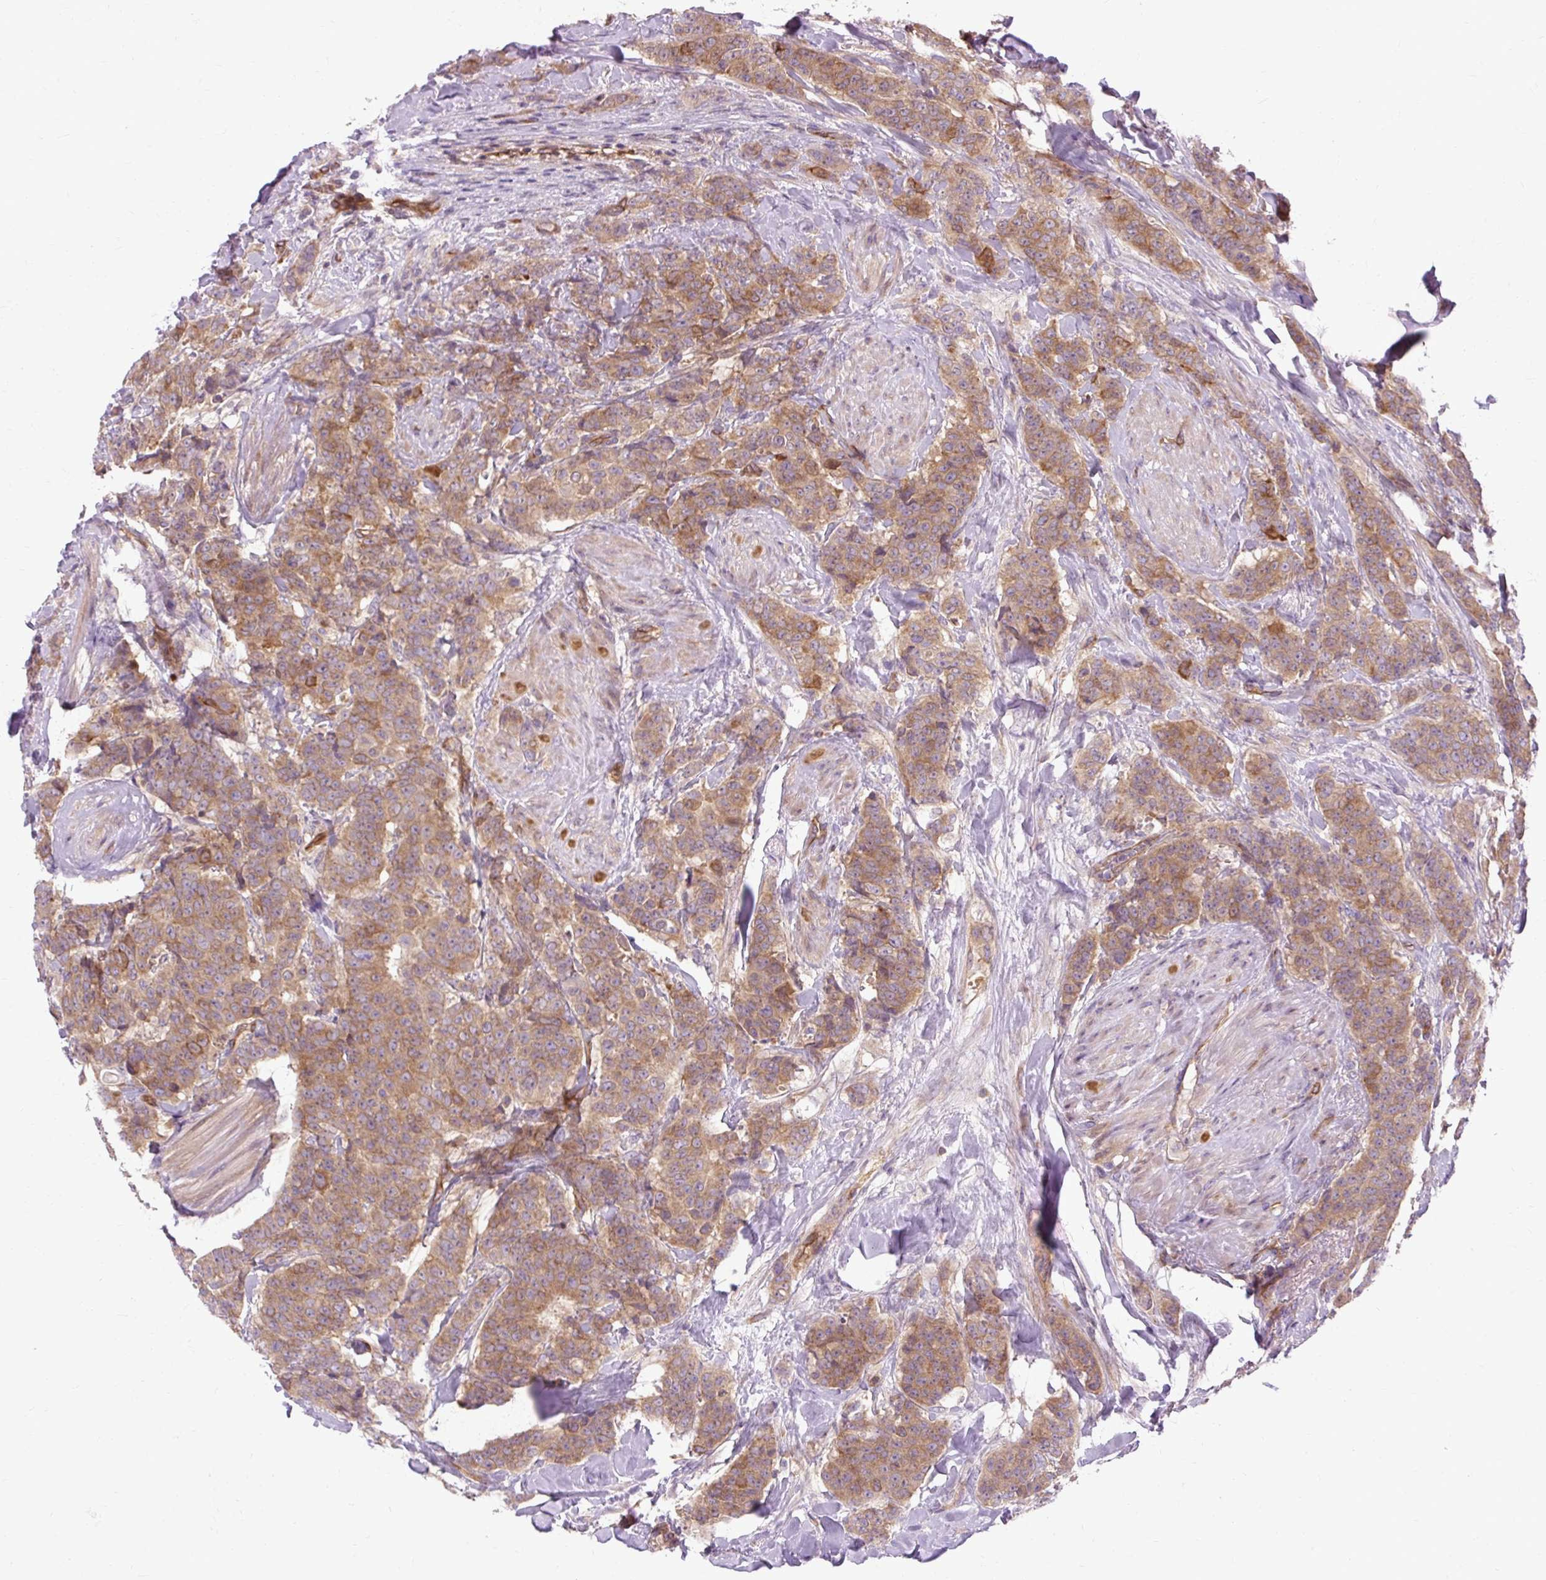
{"staining": {"intensity": "moderate", "quantity": ">75%", "location": "cytoplasmic/membranous"}, "tissue": "breast cancer", "cell_type": "Tumor cells", "image_type": "cancer", "snomed": [{"axis": "morphology", "description": "Duct carcinoma"}, {"axis": "topography", "description": "Breast"}], "caption": "A brown stain highlights moderate cytoplasmic/membranous staining of a protein in human infiltrating ductal carcinoma (breast) tumor cells.", "gene": "CCDC93", "patient": {"sex": "female", "age": 40}}